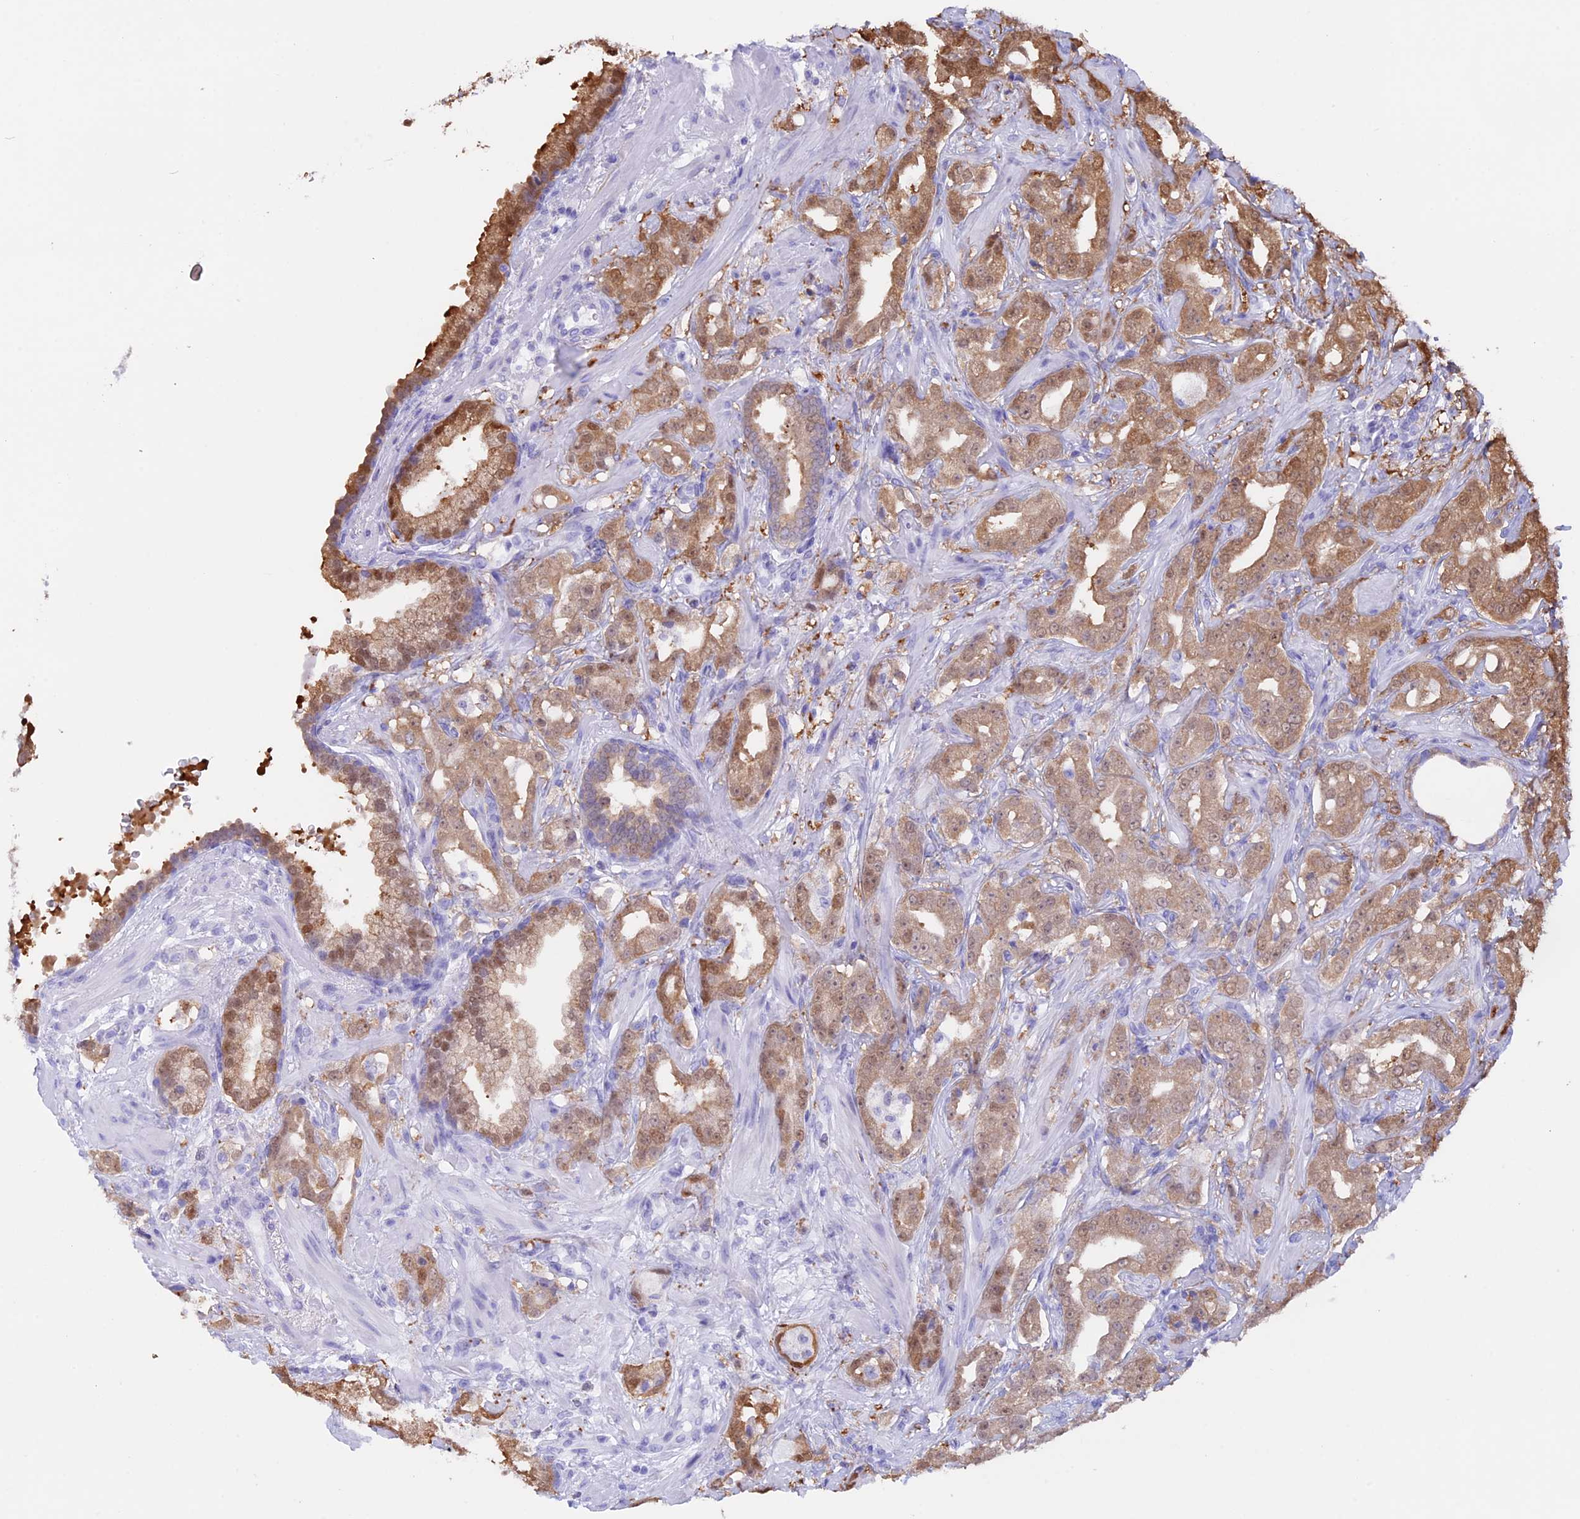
{"staining": {"intensity": "moderate", "quantity": "25%-75%", "location": "cytoplasmic/membranous,nuclear"}, "tissue": "prostate cancer", "cell_type": "Tumor cells", "image_type": "cancer", "snomed": [{"axis": "morphology", "description": "Adenocarcinoma, High grade"}, {"axis": "topography", "description": "Prostate"}], "caption": "DAB (3,3'-diaminobenzidine) immunohistochemical staining of prostate cancer exhibits moderate cytoplasmic/membranous and nuclear protein staining in approximately 25%-75% of tumor cells.", "gene": "LHFPL2", "patient": {"sex": "male", "age": 63}}